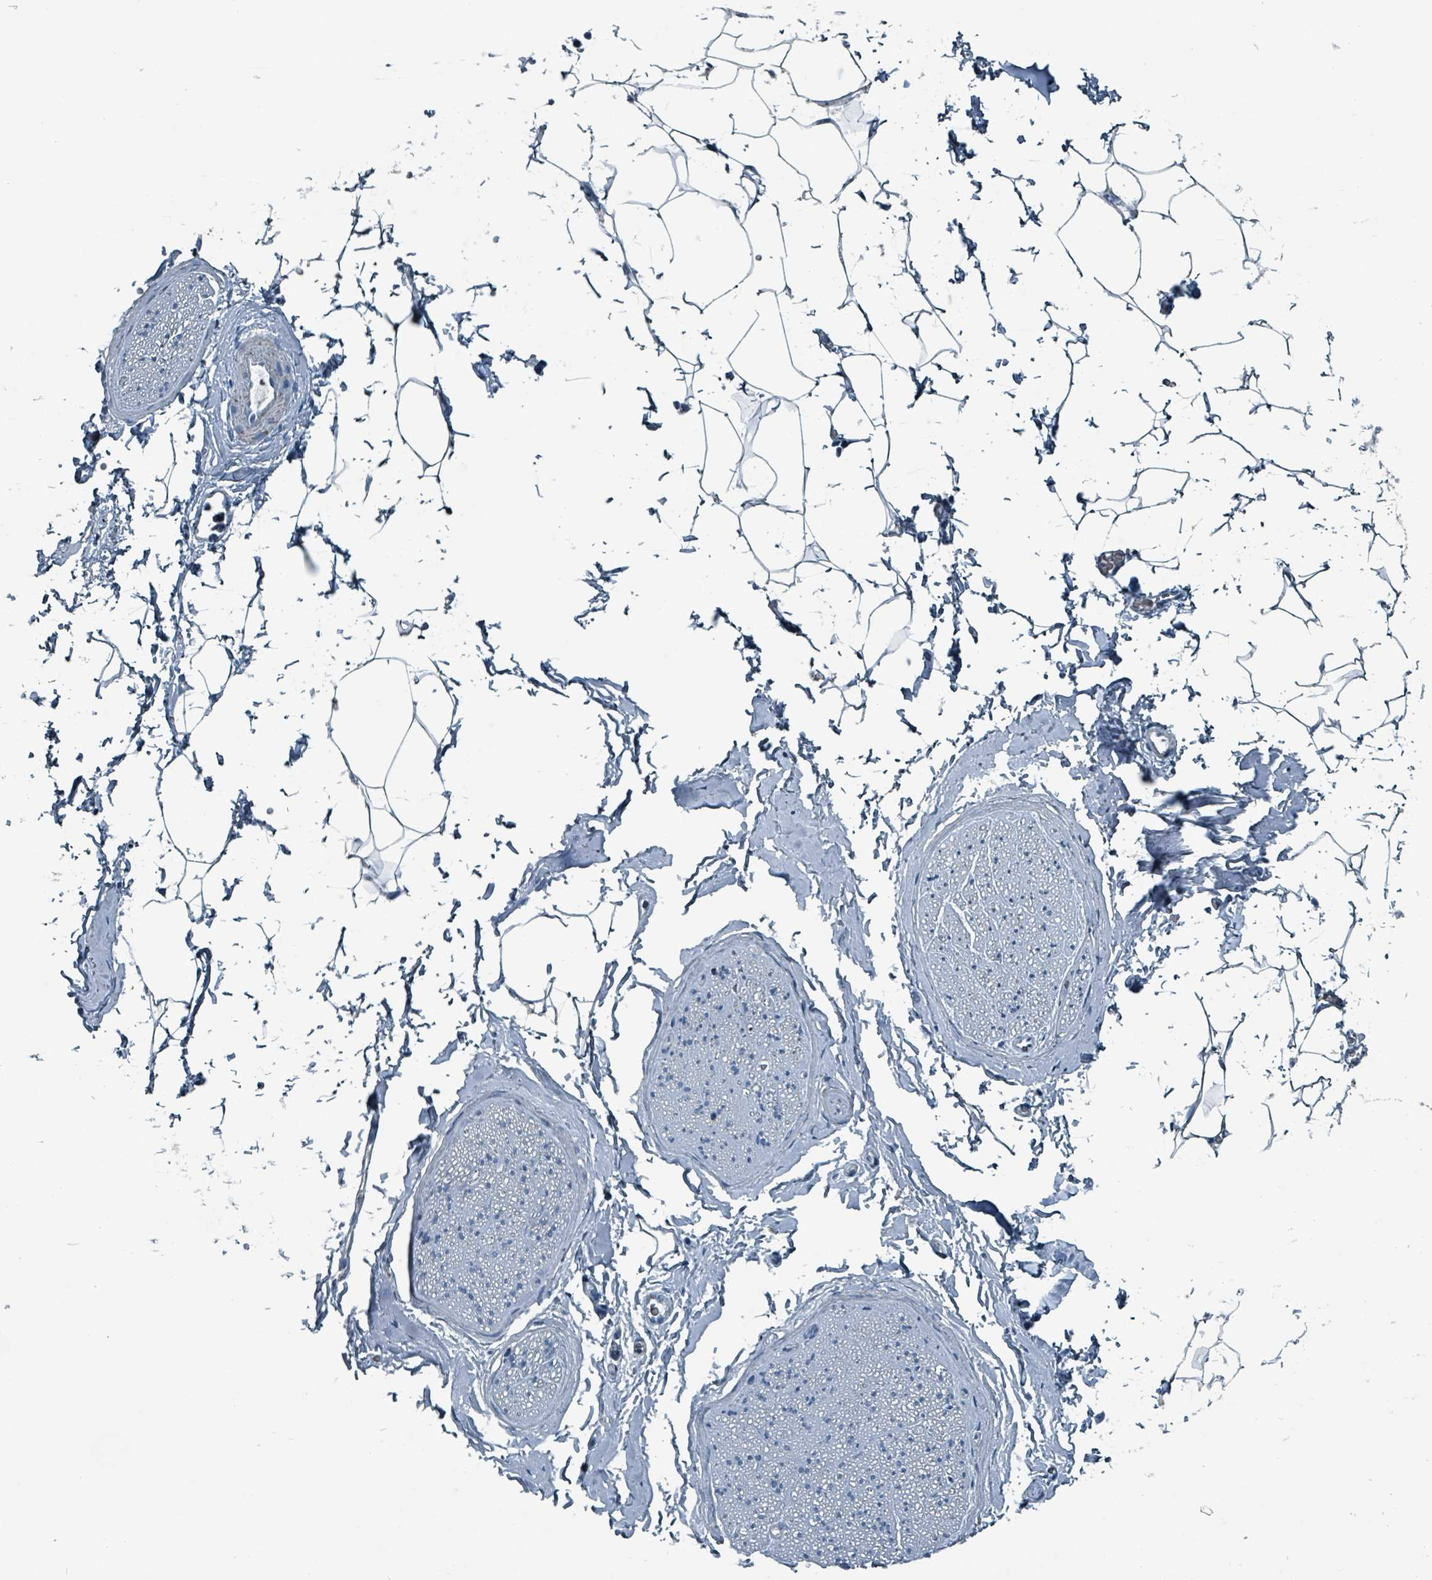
{"staining": {"intensity": "negative", "quantity": "none", "location": "none"}, "tissue": "adipose tissue", "cell_type": "Adipocytes", "image_type": "normal", "snomed": [{"axis": "morphology", "description": "Normal tissue, NOS"}, {"axis": "morphology", "description": "Adenocarcinoma, High grade"}, {"axis": "topography", "description": "Prostate"}, {"axis": "topography", "description": "Peripheral nerve tissue"}], "caption": "Immunohistochemistry image of unremarkable adipose tissue stained for a protein (brown), which displays no positivity in adipocytes.", "gene": "ABHD18", "patient": {"sex": "male", "age": 68}}